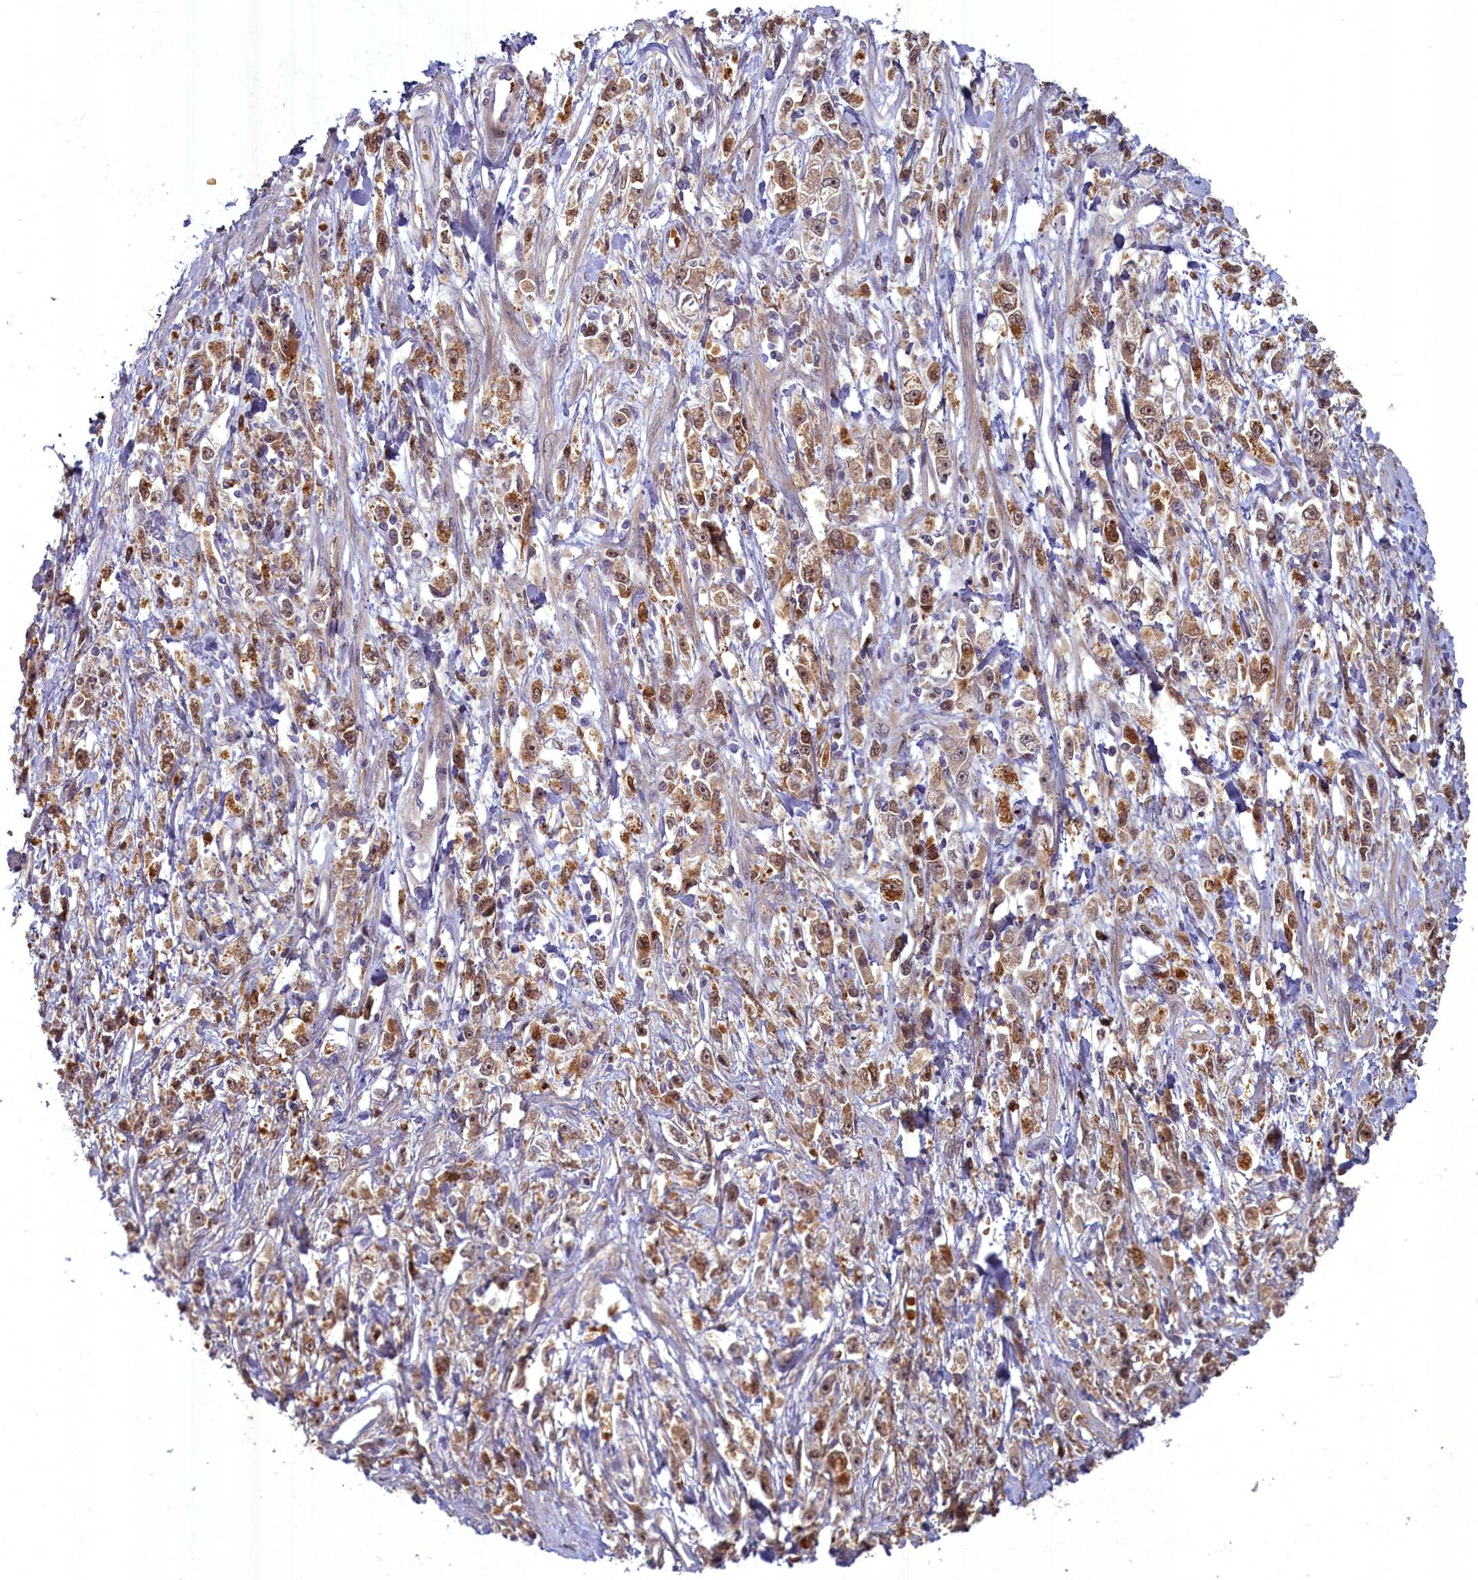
{"staining": {"intensity": "moderate", "quantity": ">75%", "location": "cytoplasmic/membranous"}, "tissue": "stomach cancer", "cell_type": "Tumor cells", "image_type": "cancer", "snomed": [{"axis": "morphology", "description": "Adenocarcinoma, NOS"}, {"axis": "topography", "description": "Stomach"}], "caption": "Stomach cancer tissue displays moderate cytoplasmic/membranous positivity in approximately >75% of tumor cells", "gene": "BLVRB", "patient": {"sex": "female", "age": 59}}